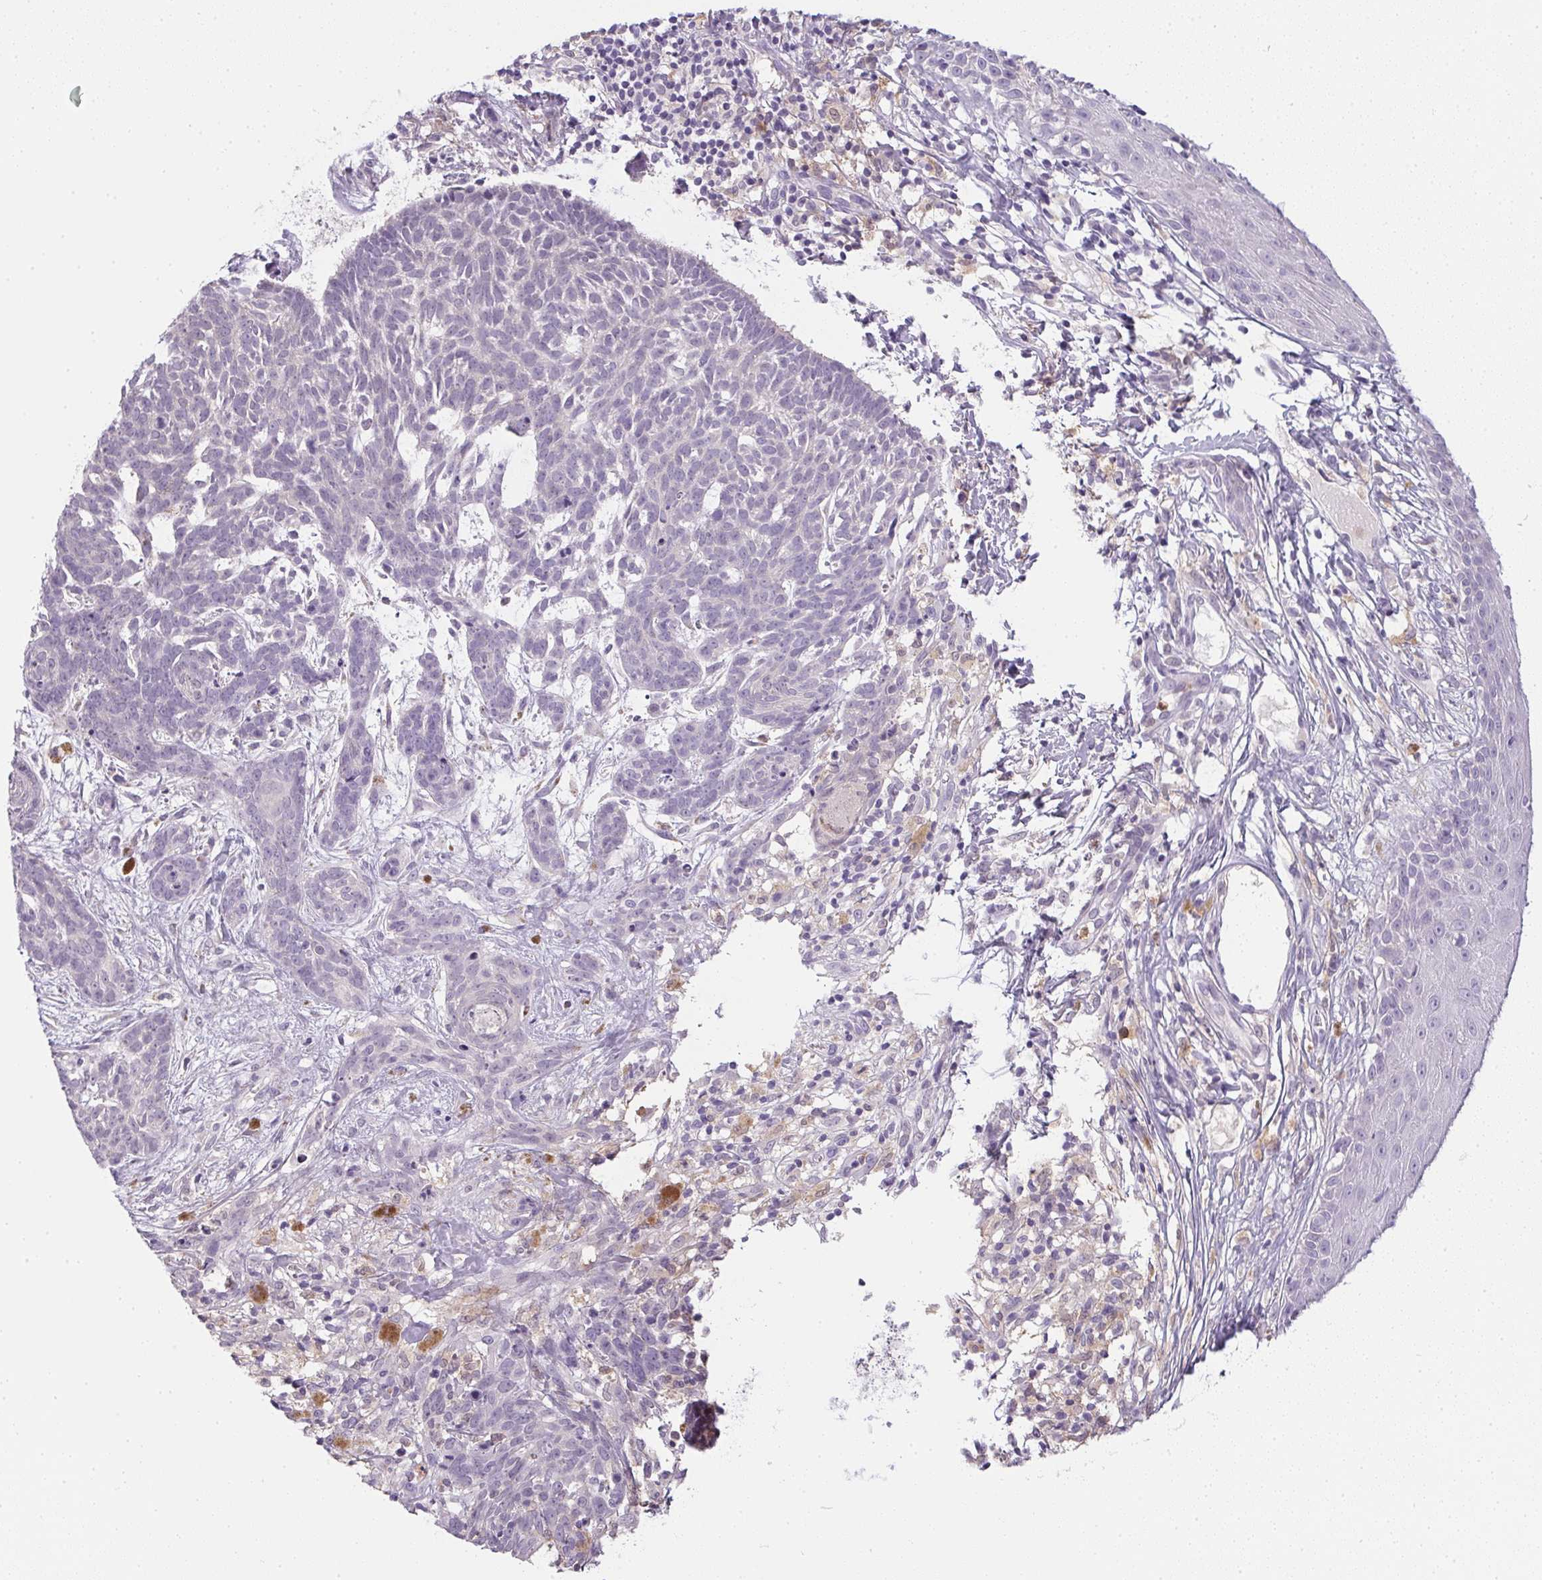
{"staining": {"intensity": "negative", "quantity": "none", "location": "none"}, "tissue": "skin cancer", "cell_type": "Tumor cells", "image_type": "cancer", "snomed": [{"axis": "morphology", "description": "Basal cell carcinoma"}, {"axis": "topography", "description": "Skin"}], "caption": "Tumor cells are negative for brown protein staining in skin basal cell carcinoma. Brightfield microscopy of IHC stained with DAB (3,3'-diaminobenzidine) (brown) and hematoxylin (blue), captured at high magnification.", "gene": "DNAJC5G", "patient": {"sex": "female", "age": 78}}